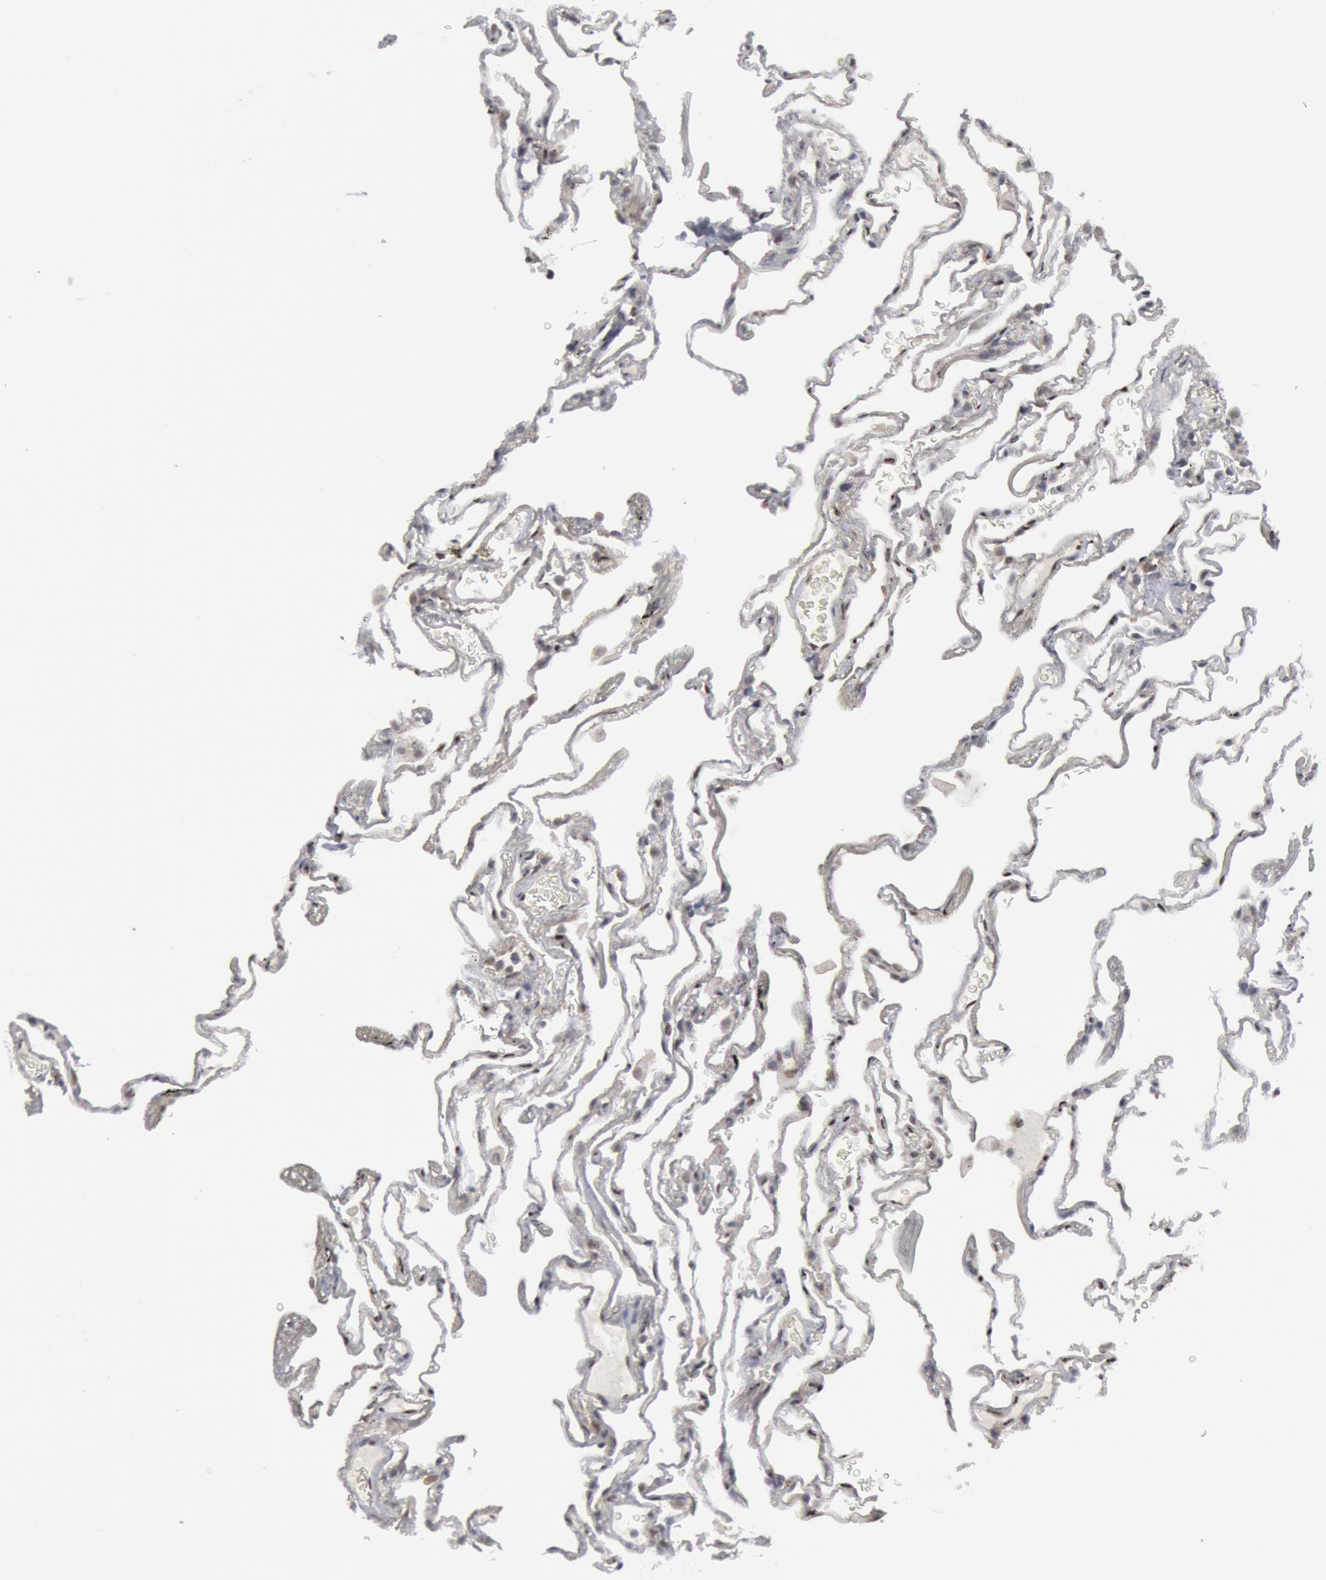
{"staining": {"intensity": "weak", "quantity": "<25%", "location": "nuclear"}, "tissue": "lung", "cell_type": "Alveolar cells", "image_type": "normal", "snomed": [{"axis": "morphology", "description": "Normal tissue, NOS"}, {"axis": "morphology", "description": "Inflammation, NOS"}, {"axis": "topography", "description": "Lung"}], "caption": "High power microscopy photomicrograph of an IHC histopathology image of unremarkable lung, revealing no significant positivity in alveolar cells. (Stains: DAB immunohistochemistry with hematoxylin counter stain, Microscopy: brightfield microscopy at high magnification).", "gene": "FOXO1", "patient": {"sex": "male", "age": 69}}